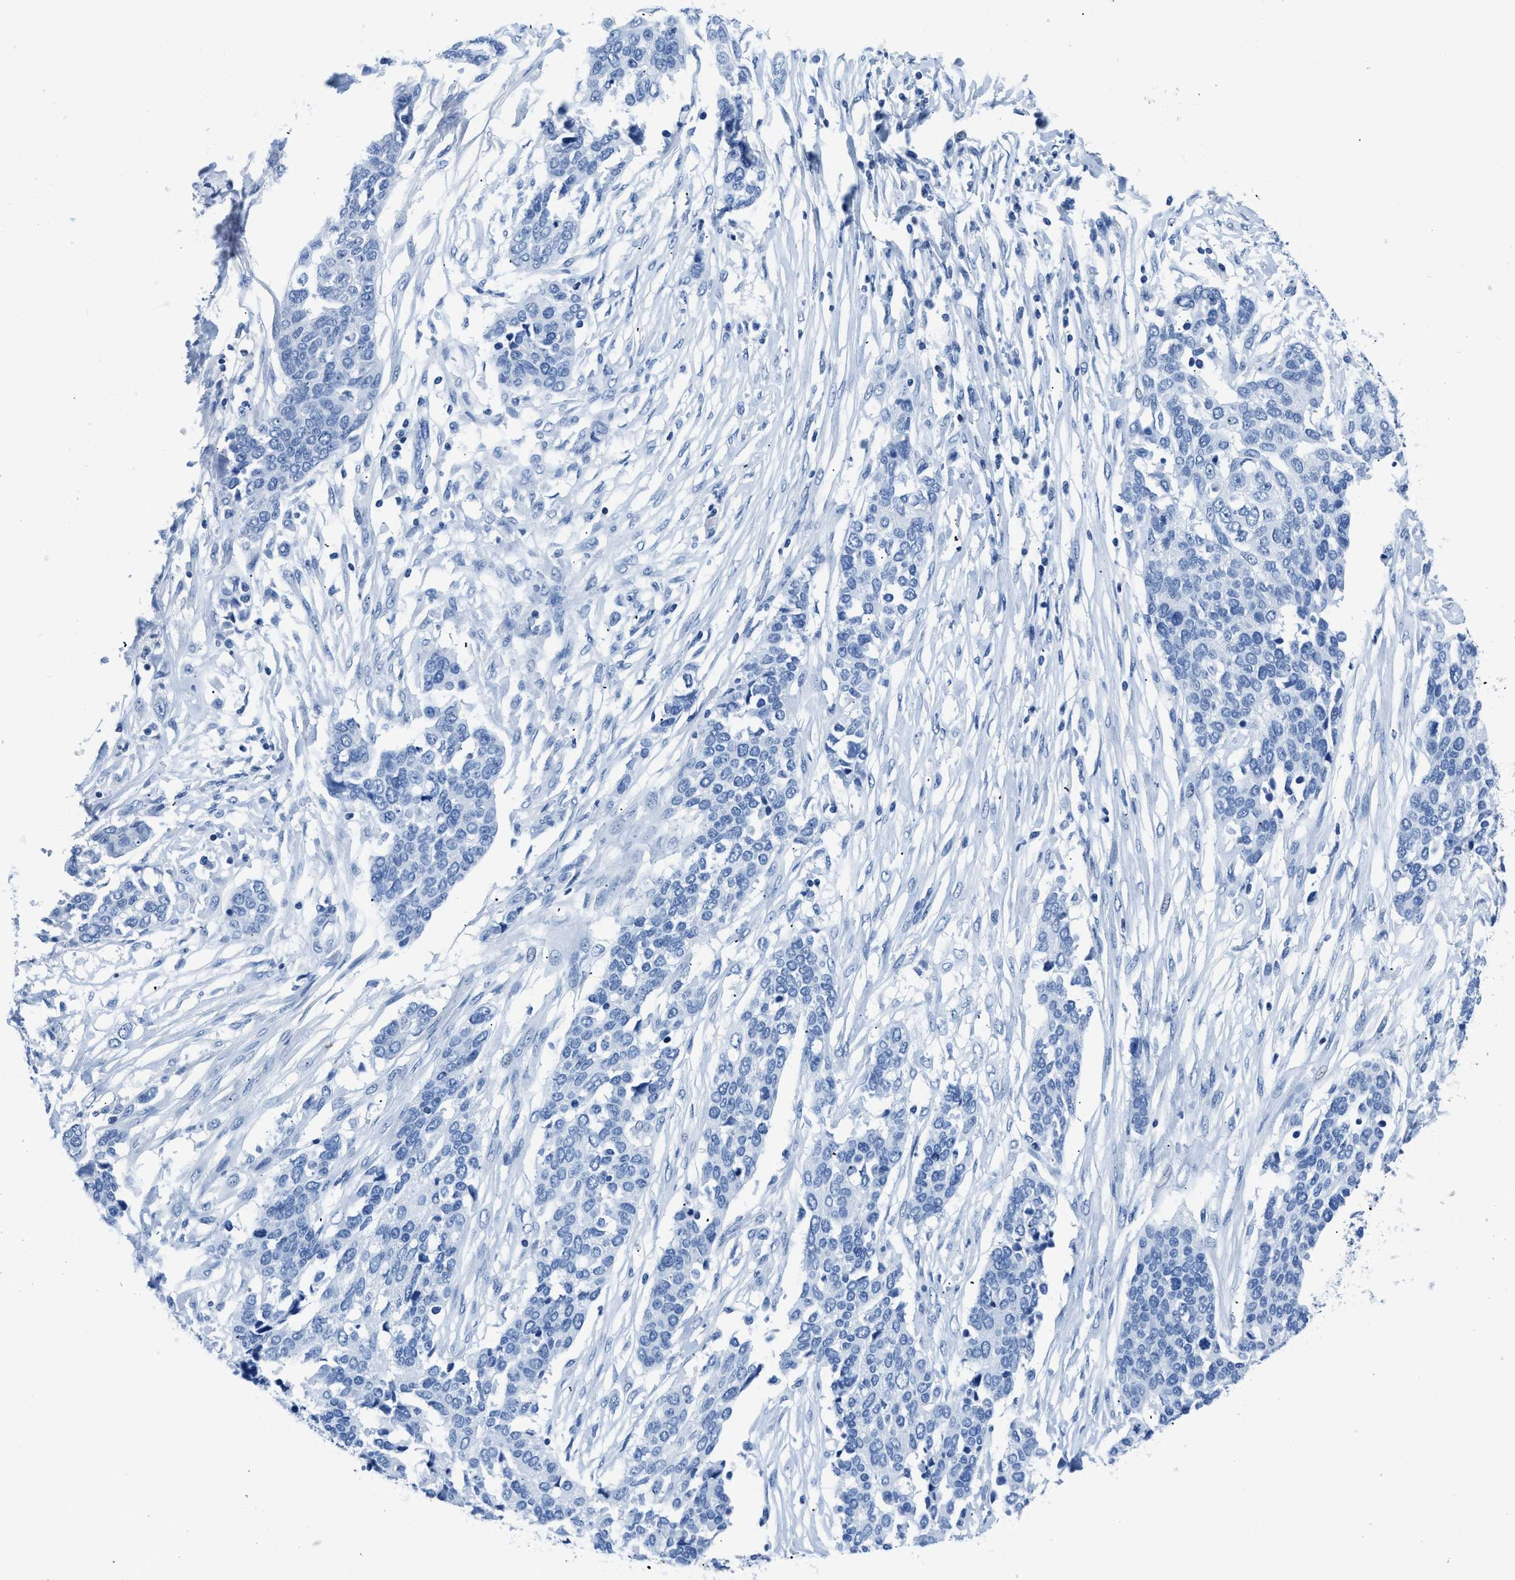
{"staining": {"intensity": "negative", "quantity": "none", "location": "none"}, "tissue": "ovarian cancer", "cell_type": "Tumor cells", "image_type": "cancer", "snomed": [{"axis": "morphology", "description": "Cystadenocarcinoma, serous, NOS"}, {"axis": "topography", "description": "Ovary"}], "caption": "This is a micrograph of IHC staining of serous cystadenocarcinoma (ovarian), which shows no positivity in tumor cells.", "gene": "NFATC2", "patient": {"sex": "female", "age": 44}}